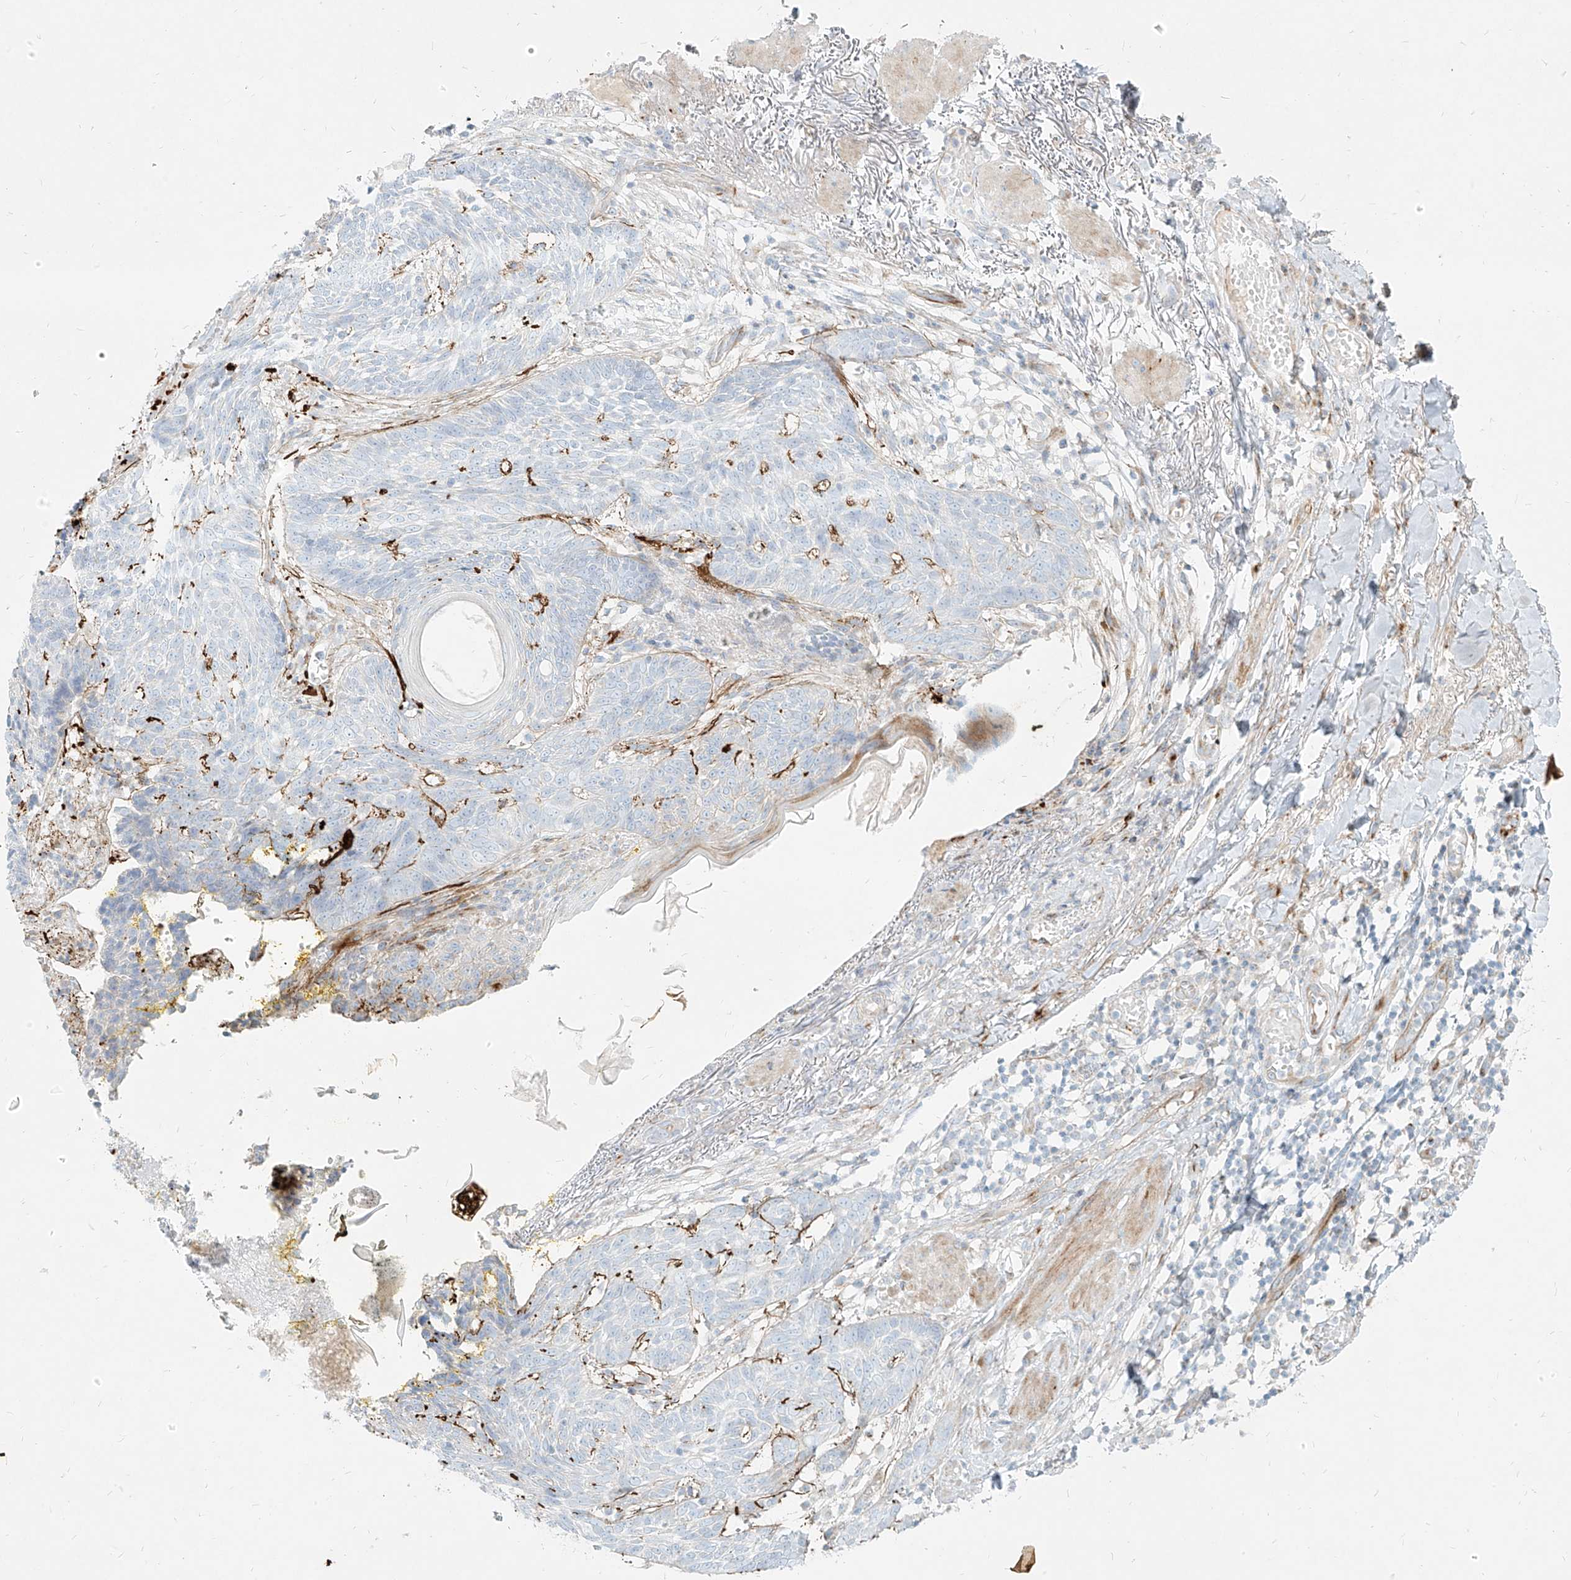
{"staining": {"intensity": "negative", "quantity": "none", "location": "none"}, "tissue": "skin cancer", "cell_type": "Tumor cells", "image_type": "cancer", "snomed": [{"axis": "morphology", "description": "Normal tissue, NOS"}, {"axis": "morphology", "description": "Basal cell carcinoma"}, {"axis": "topography", "description": "Skin"}], "caption": "This is an immunohistochemistry (IHC) image of human skin cancer. There is no staining in tumor cells.", "gene": "MTX2", "patient": {"sex": "male", "age": 64}}